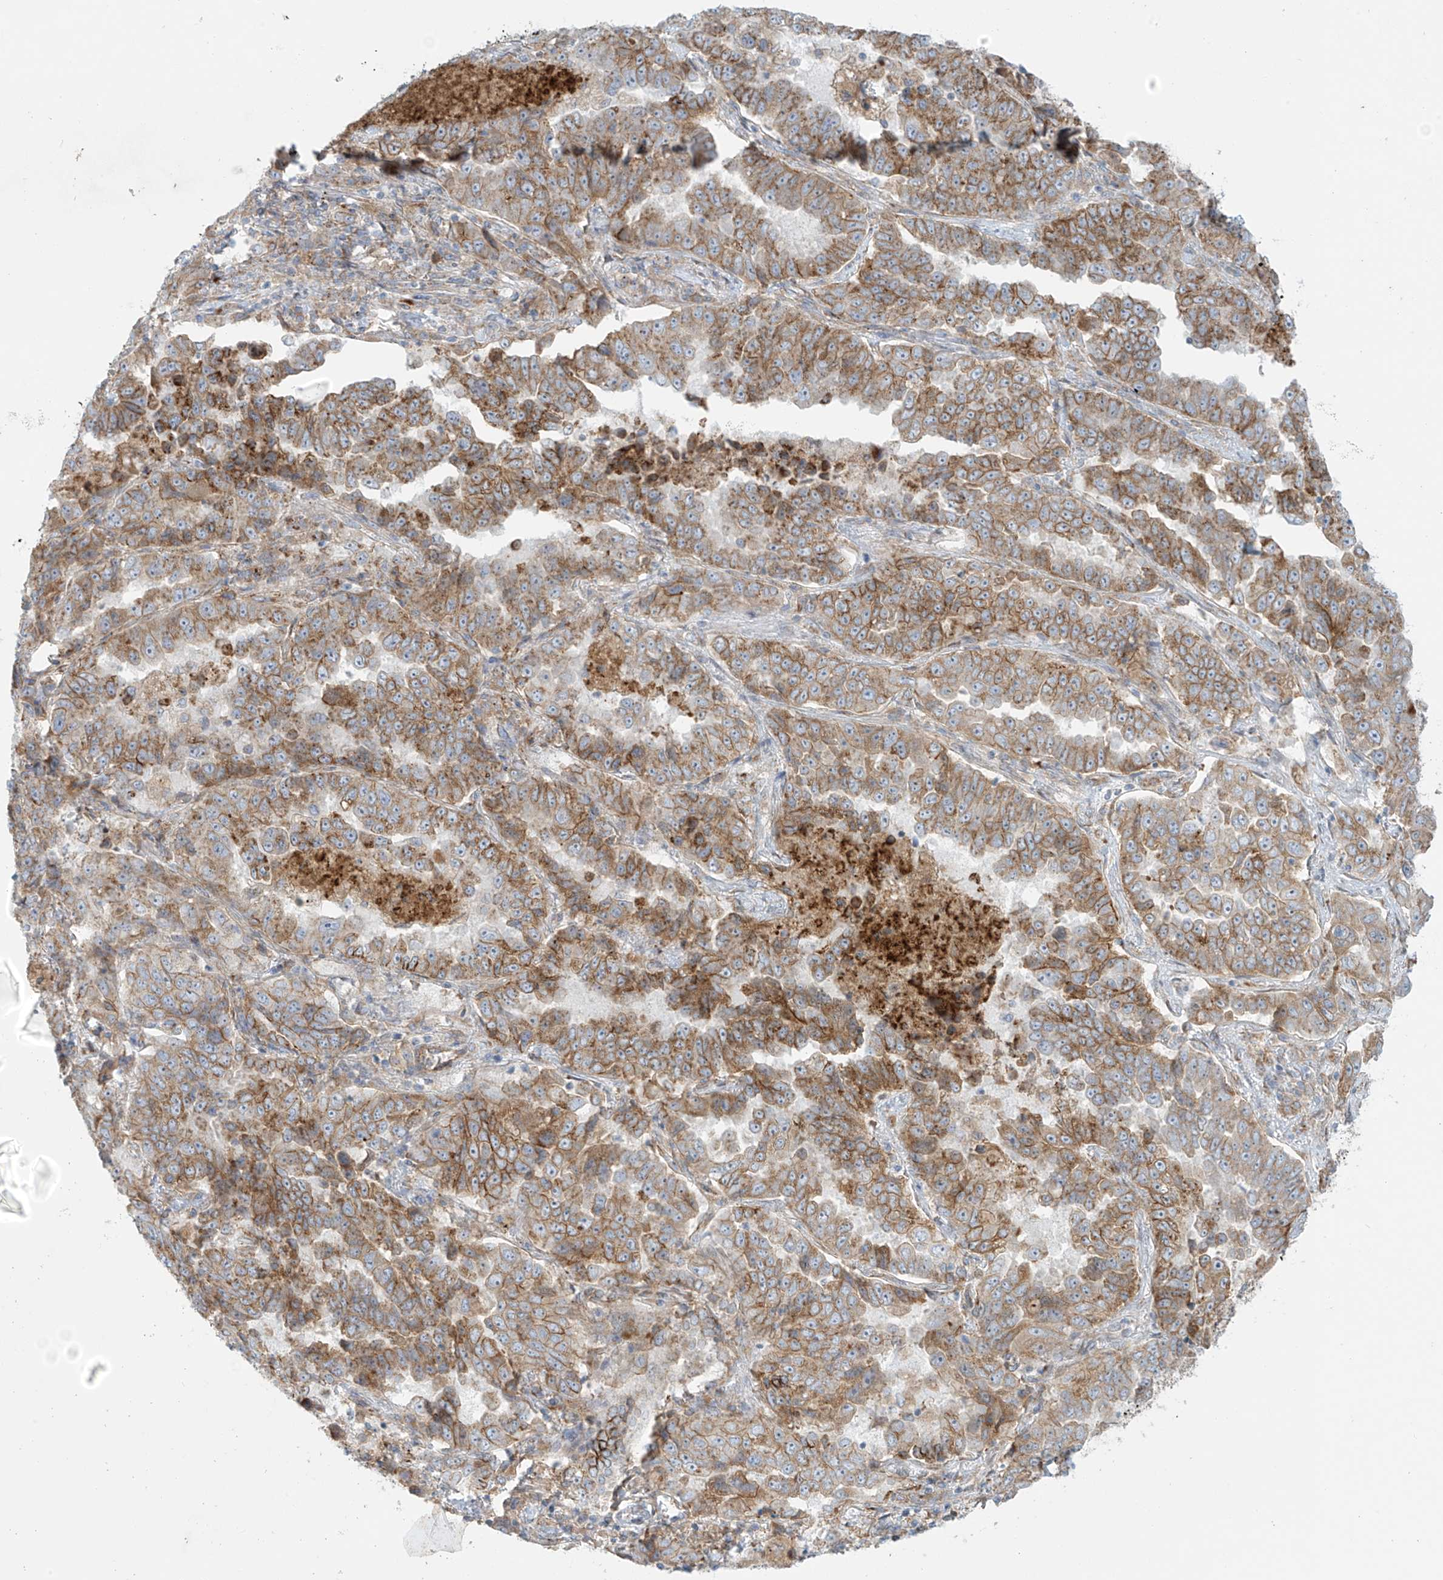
{"staining": {"intensity": "moderate", "quantity": ">75%", "location": "cytoplasmic/membranous"}, "tissue": "lung cancer", "cell_type": "Tumor cells", "image_type": "cancer", "snomed": [{"axis": "morphology", "description": "Adenocarcinoma, NOS"}, {"axis": "topography", "description": "Lung"}], "caption": "Immunohistochemical staining of lung cancer (adenocarcinoma) displays moderate cytoplasmic/membranous protein expression in about >75% of tumor cells.", "gene": "LZTS3", "patient": {"sex": "female", "age": 51}}